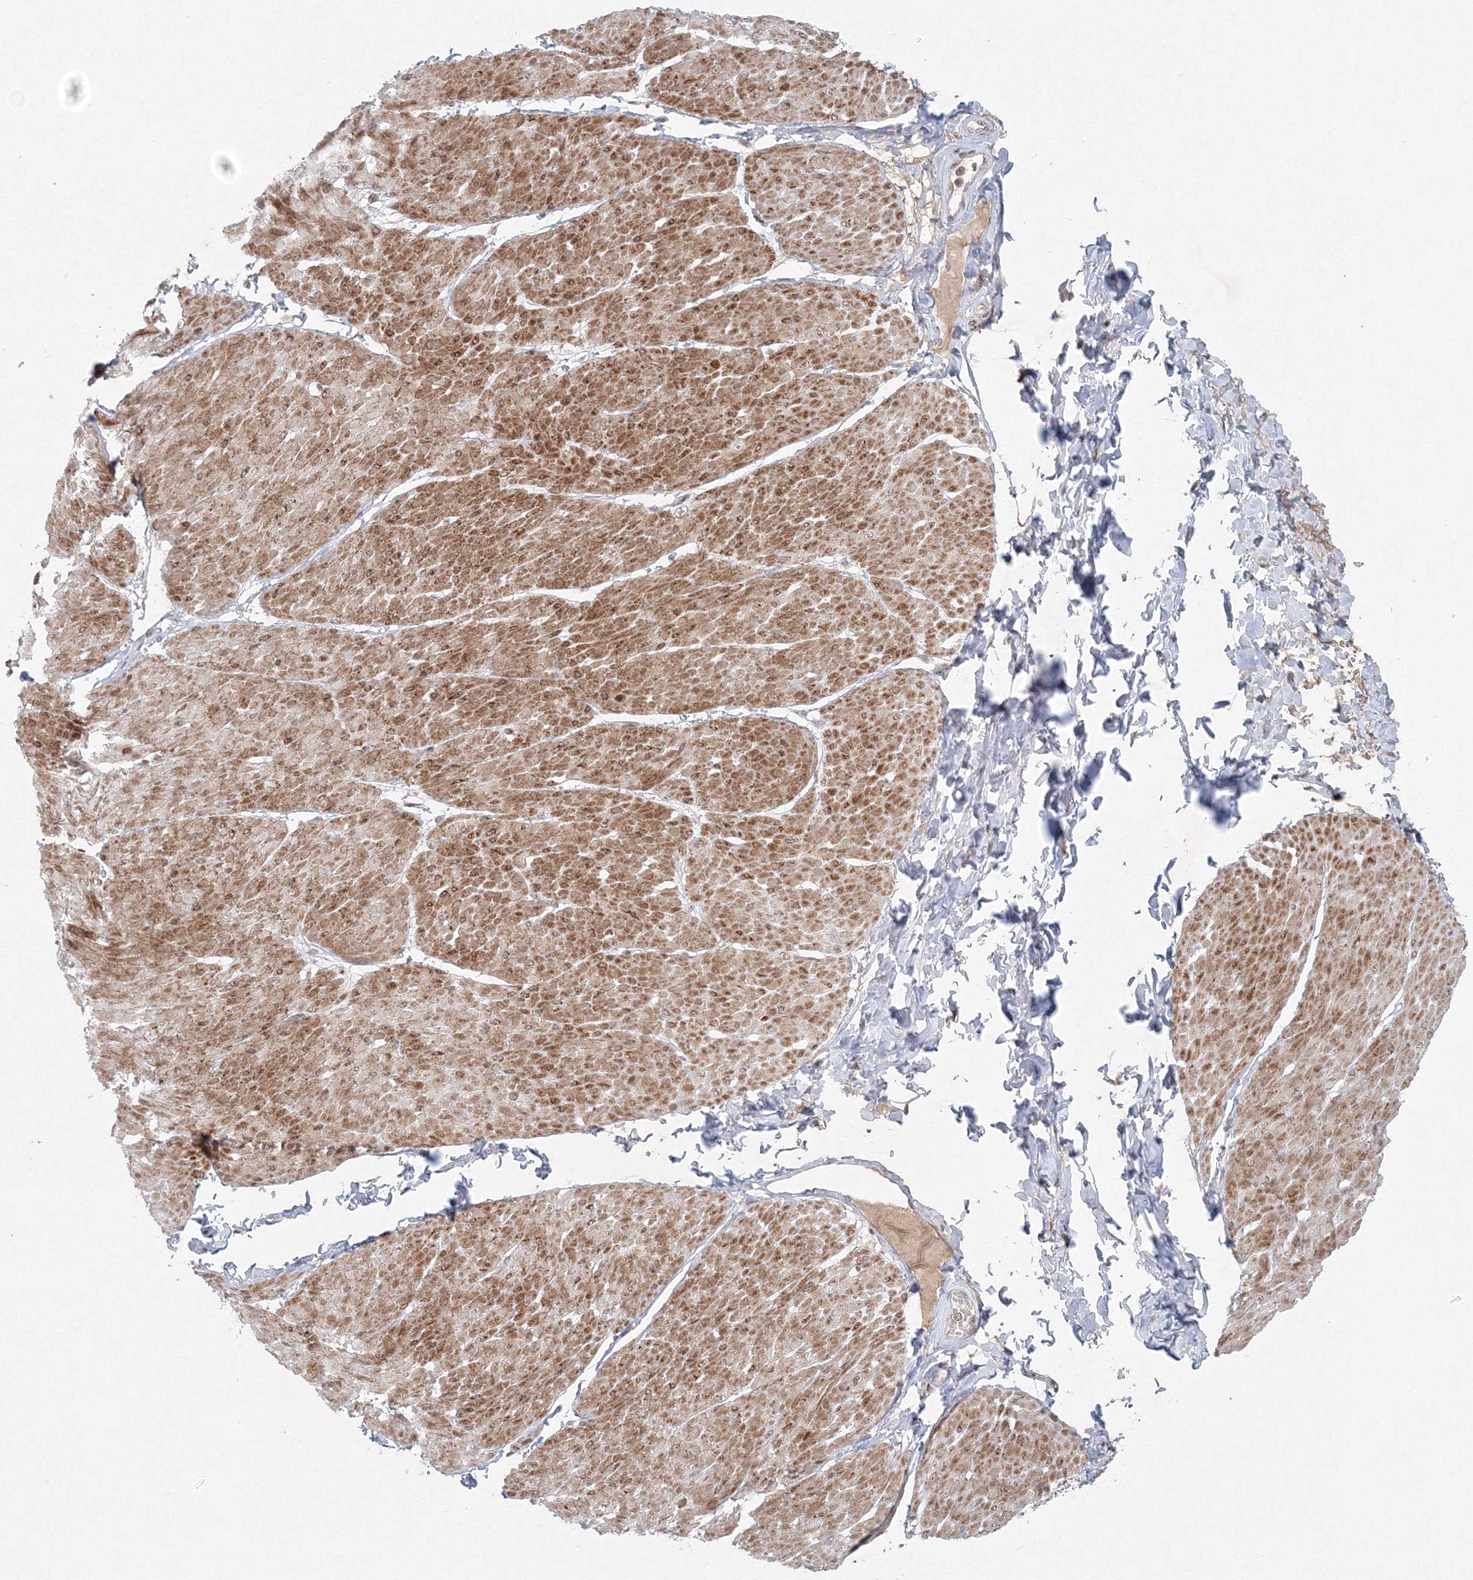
{"staining": {"intensity": "moderate", "quantity": "25%-75%", "location": "cytoplasmic/membranous"}, "tissue": "smooth muscle", "cell_type": "Smooth muscle cells", "image_type": "normal", "snomed": [{"axis": "morphology", "description": "Urothelial carcinoma, High grade"}, {"axis": "topography", "description": "Urinary bladder"}], "caption": "Smooth muscle stained with DAB IHC reveals medium levels of moderate cytoplasmic/membranous expression in about 25%-75% of smooth muscle cells. Nuclei are stained in blue.", "gene": "KIF4A", "patient": {"sex": "male", "age": 46}}